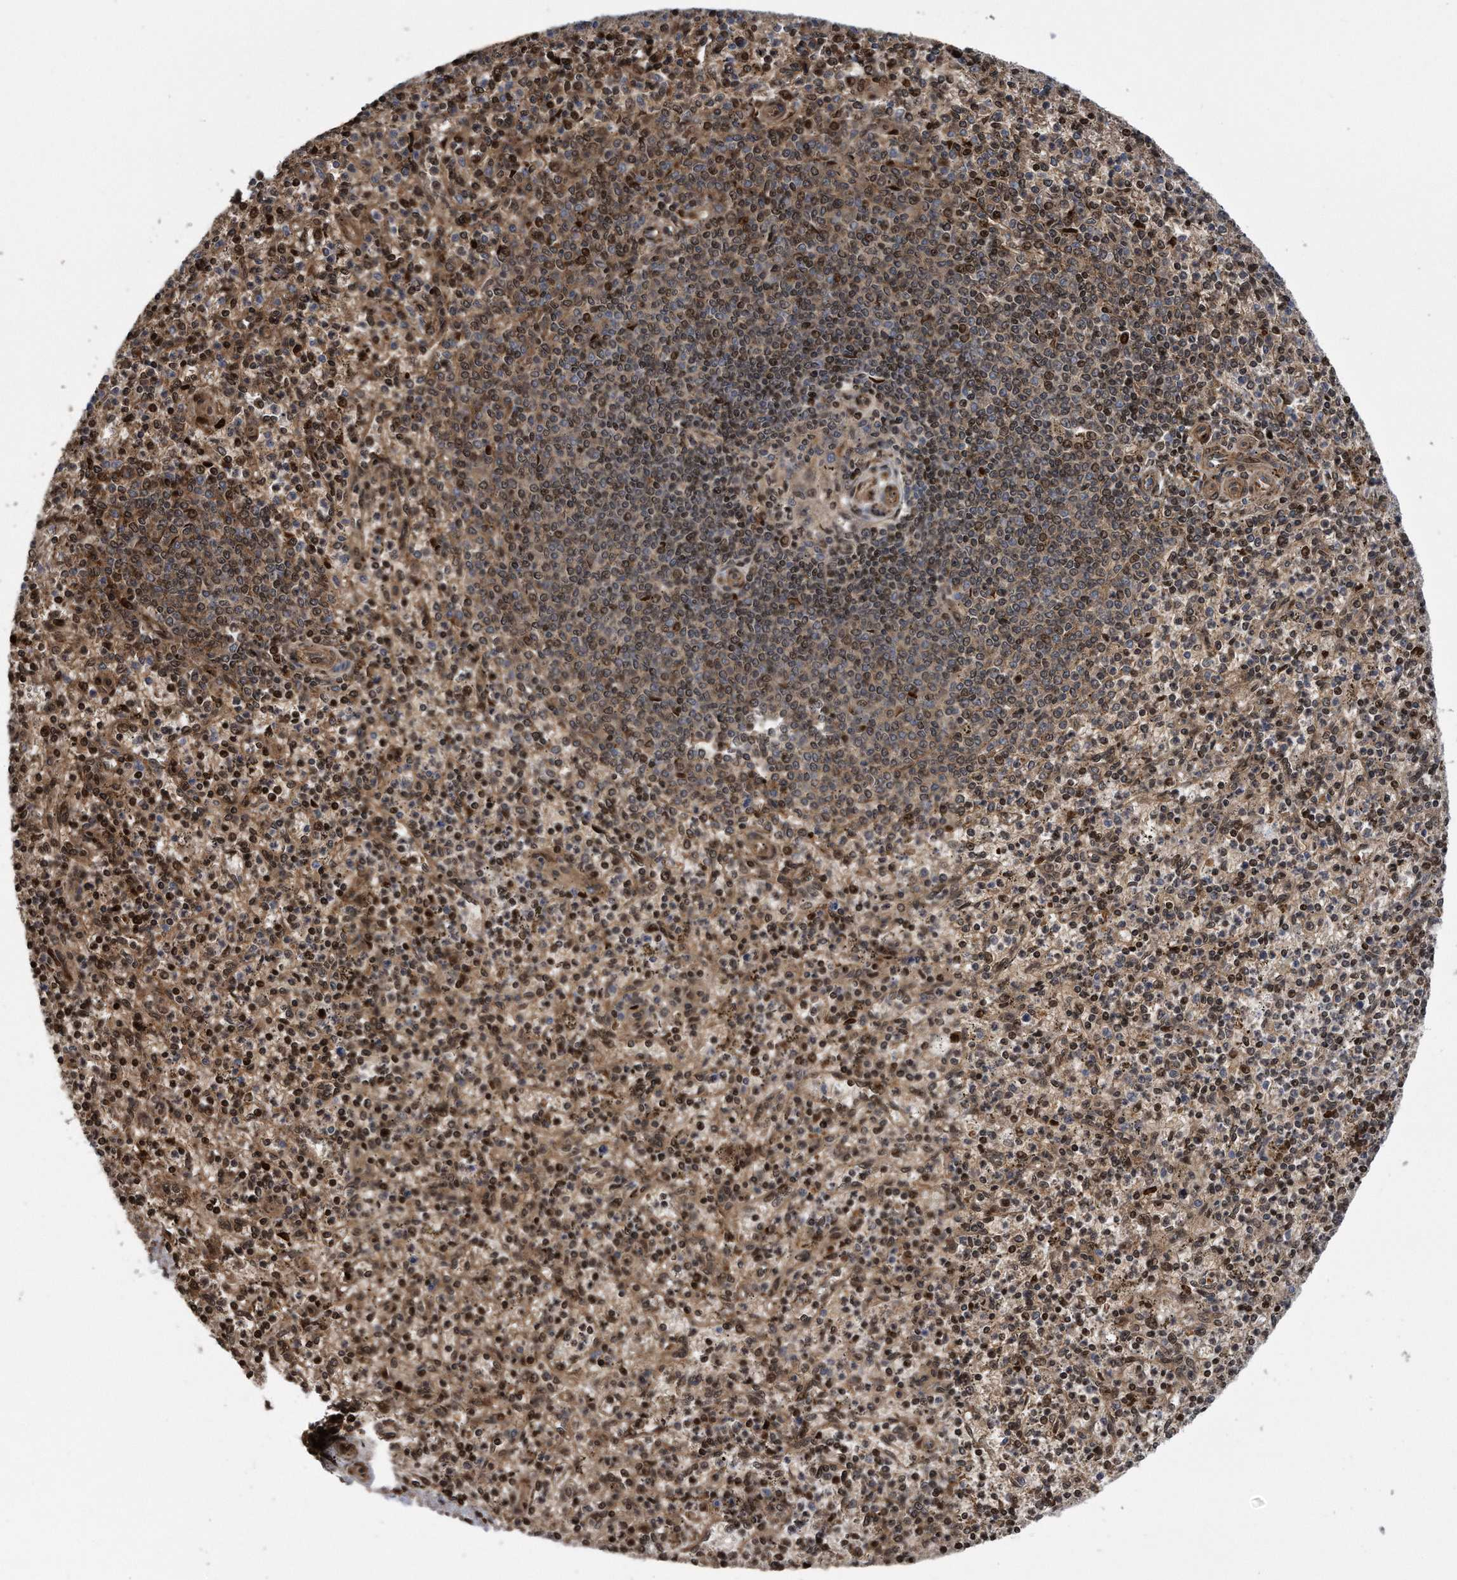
{"staining": {"intensity": "strong", "quantity": "25%-75%", "location": "cytoplasmic/membranous,nuclear"}, "tissue": "spleen", "cell_type": "Cells in red pulp", "image_type": "normal", "snomed": [{"axis": "morphology", "description": "Normal tissue, NOS"}, {"axis": "topography", "description": "Spleen"}], "caption": "Immunohistochemistry histopathology image of normal human spleen stained for a protein (brown), which shows high levels of strong cytoplasmic/membranous,nuclear positivity in approximately 25%-75% of cells in red pulp.", "gene": "ZNF79", "patient": {"sex": "male", "age": 72}}